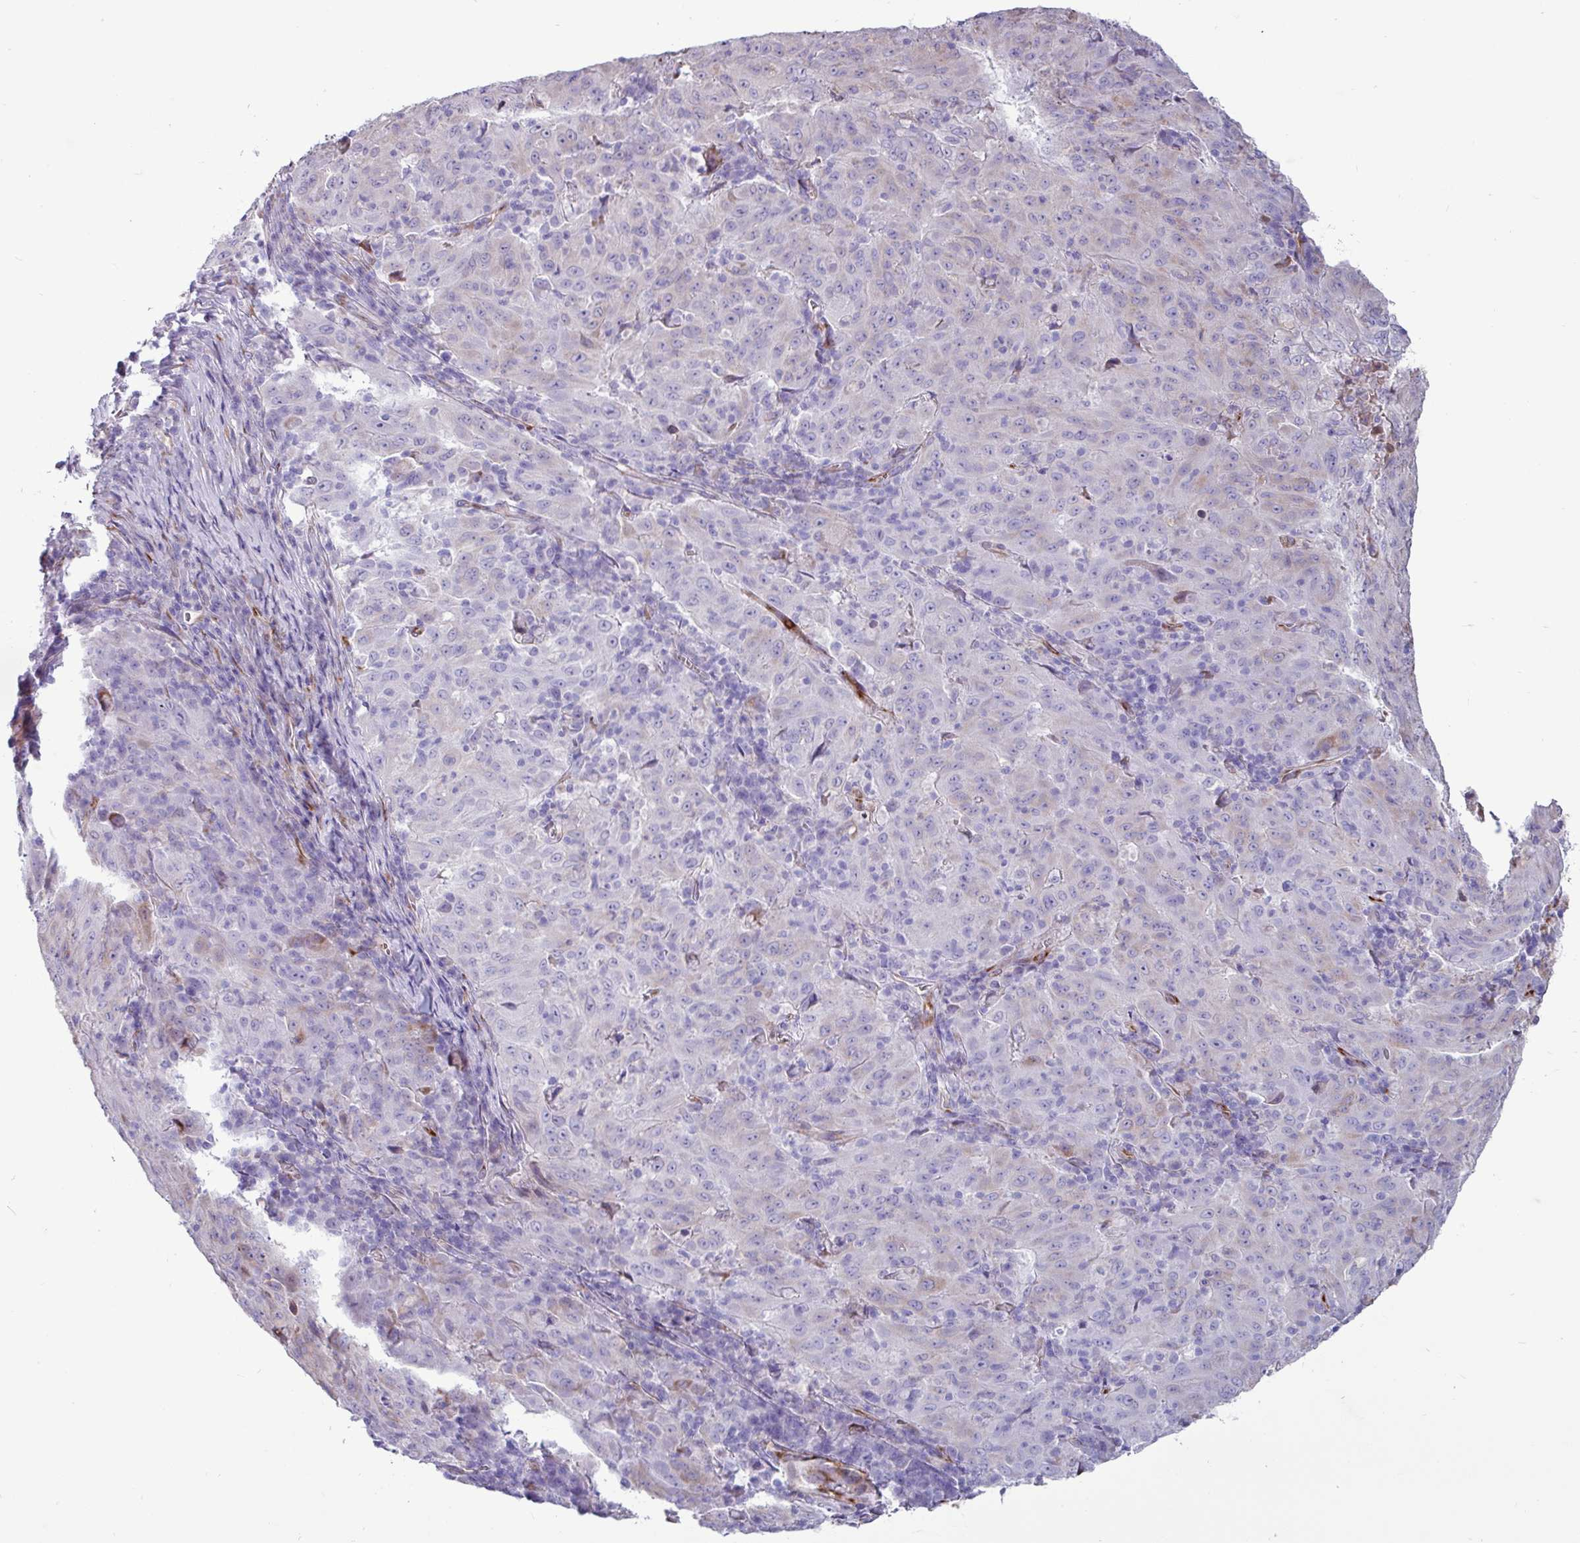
{"staining": {"intensity": "moderate", "quantity": "<25%", "location": "cytoplasmic/membranous"}, "tissue": "pancreatic cancer", "cell_type": "Tumor cells", "image_type": "cancer", "snomed": [{"axis": "morphology", "description": "Adenocarcinoma, NOS"}, {"axis": "topography", "description": "Pancreas"}], "caption": "DAB immunohistochemical staining of pancreatic cancer exhibits moderate cytoplasmic/membranous protein staining in approximately <25% of tumor cells.", "gene": "PPP1R35", "patient": {"sex": "male", "age": 63}}